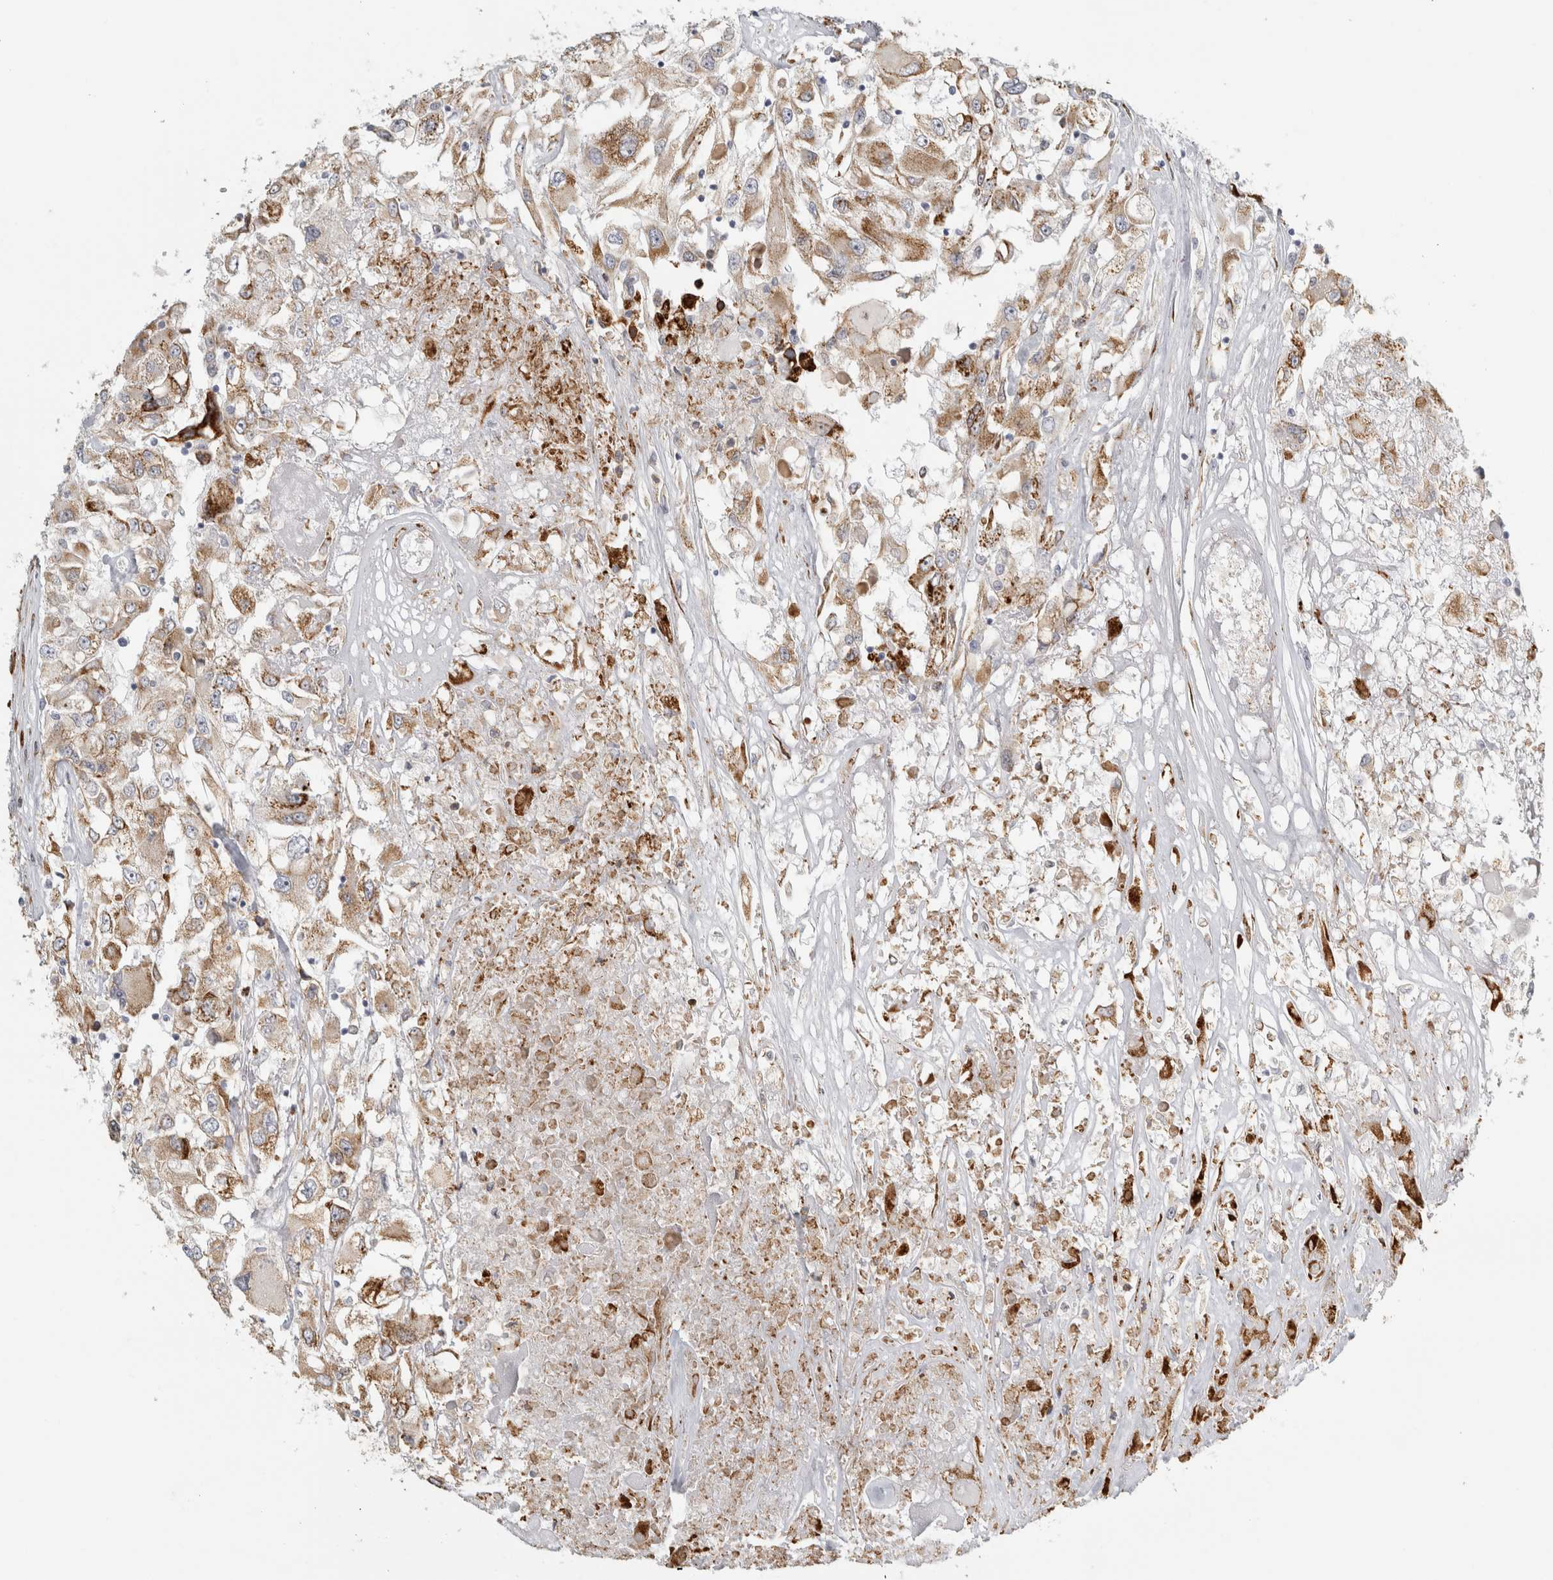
{"staining": {"intensity": "moderate", "quantity": "25%-75%", "location": "cytoplasmic/membranous"}, "tissue": "renal cancer", "cell_type": "Tumor cells", "image_type": "cancer", "snomed": [{"axis": "morphology", "description": "Adenocarcinoma, NOS"}, {"axis": "topography", "description": "Kidney"}], "caption": "Immunohistochemistry photomicrograph of neoplastic tissue: adenocarcinoma (renal) stained using immunohistochemistry (IHC) shows medium levels of moderate protein expression localized specifically in the cytoplasmic/membranous of tumor cells, appearing as a cytoplasmic/membranous brown color.", "gene": "OSTN", "patient": {"sex": "female", "age": 52}}